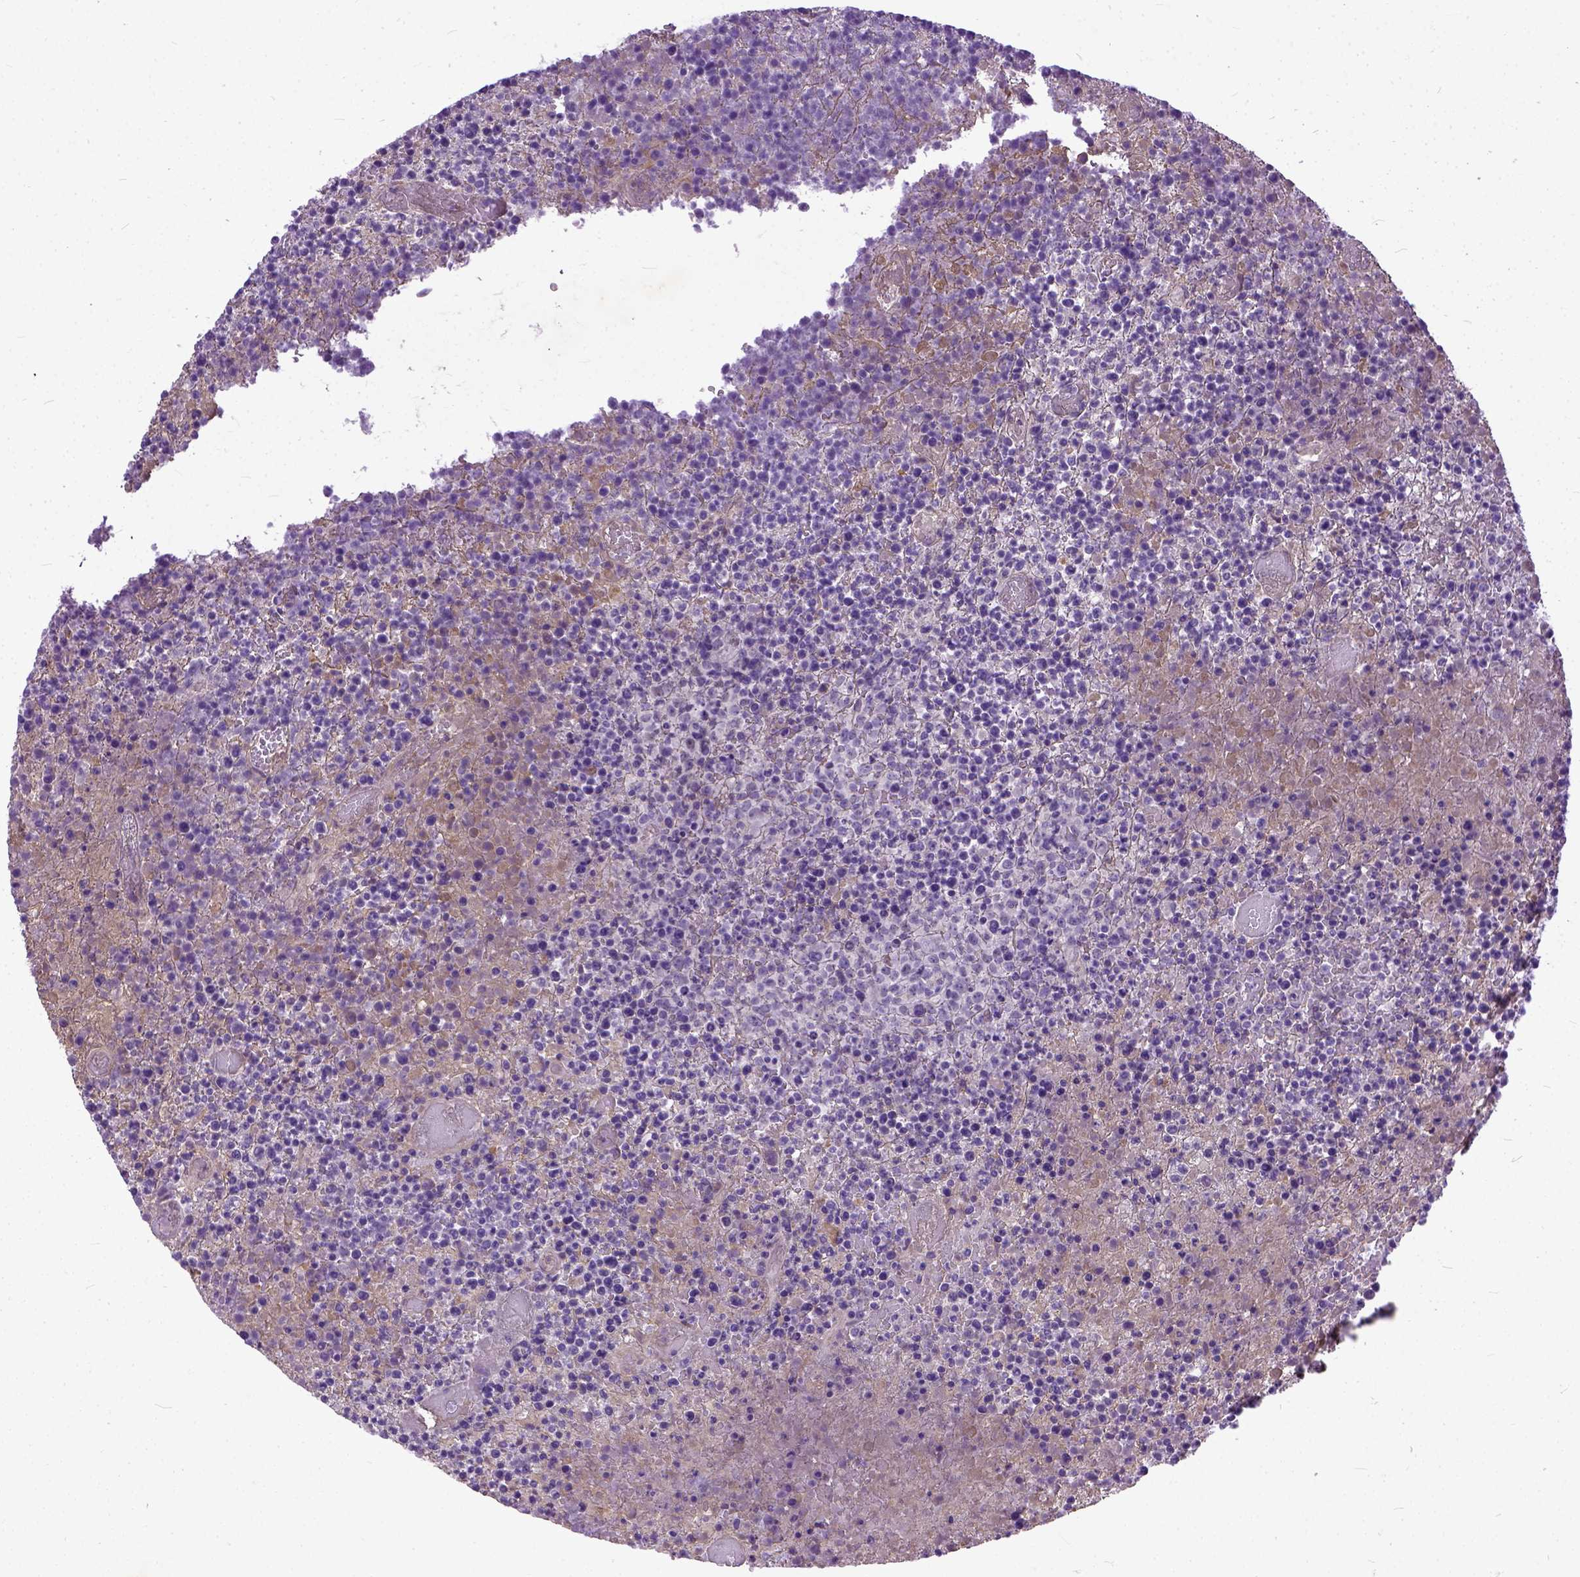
{"staining": {"intensity": "negative", "quantity": "none", "location": "none"}, "tissue": "lymphoma", "cell_type": "Tumor cells", "image_type": "cancer", "snomed": [{"axis": "morphology", "description": "Malignant lymphoma, non-Hodgkin's type, High grade"}, {"axis": "topography", "description": "Lymph node"}], "caption": "Immunohistochemistry (IHC) of lymphoma shows no positivity in tumor cells.", "gene": "ADGRF1", "patient": {"sex": "male", "age": 13}}